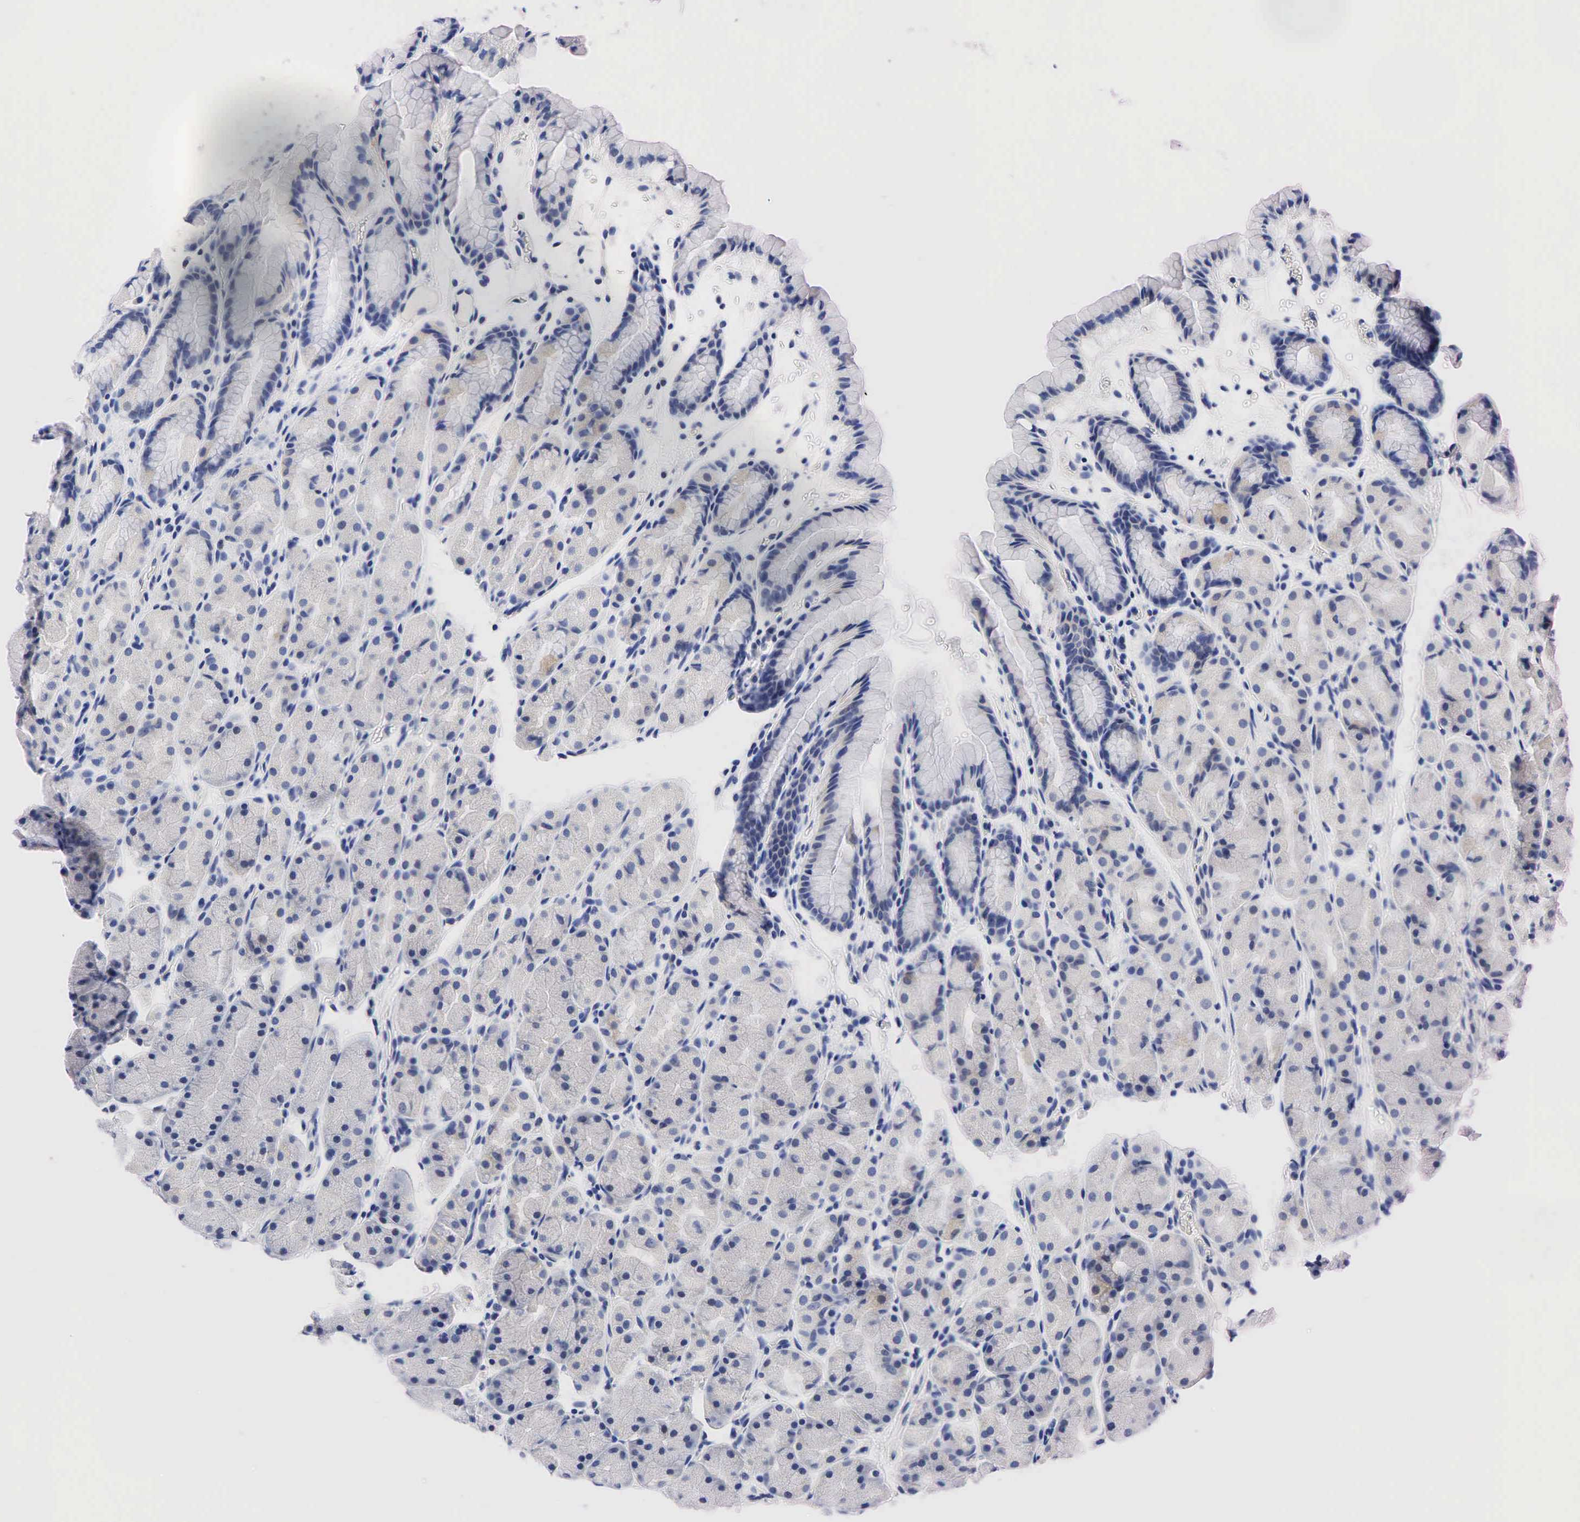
{"staining": {"intensity": "moderate", "quantity": "<25%", "location": "nuclear"}, "tissue": "stomach", "cell_type": "Glandular cells", "image_type": "normal", "snomed": [{"axis": "morphology", "description": "Adenocarcinoma, NOS"}, {"axis": "topography", "description": "Stomach, upper"}], "caption": "The histopathology image demonstrates staining of unremarkable stomach, revealing moderate nuclear protein expression (brown color) within glandular cells. (DAB = brown stain, brightfield microscopy at high magnification).", "gene": "PGR", "patient": {"sex": "male", "age": 47}}